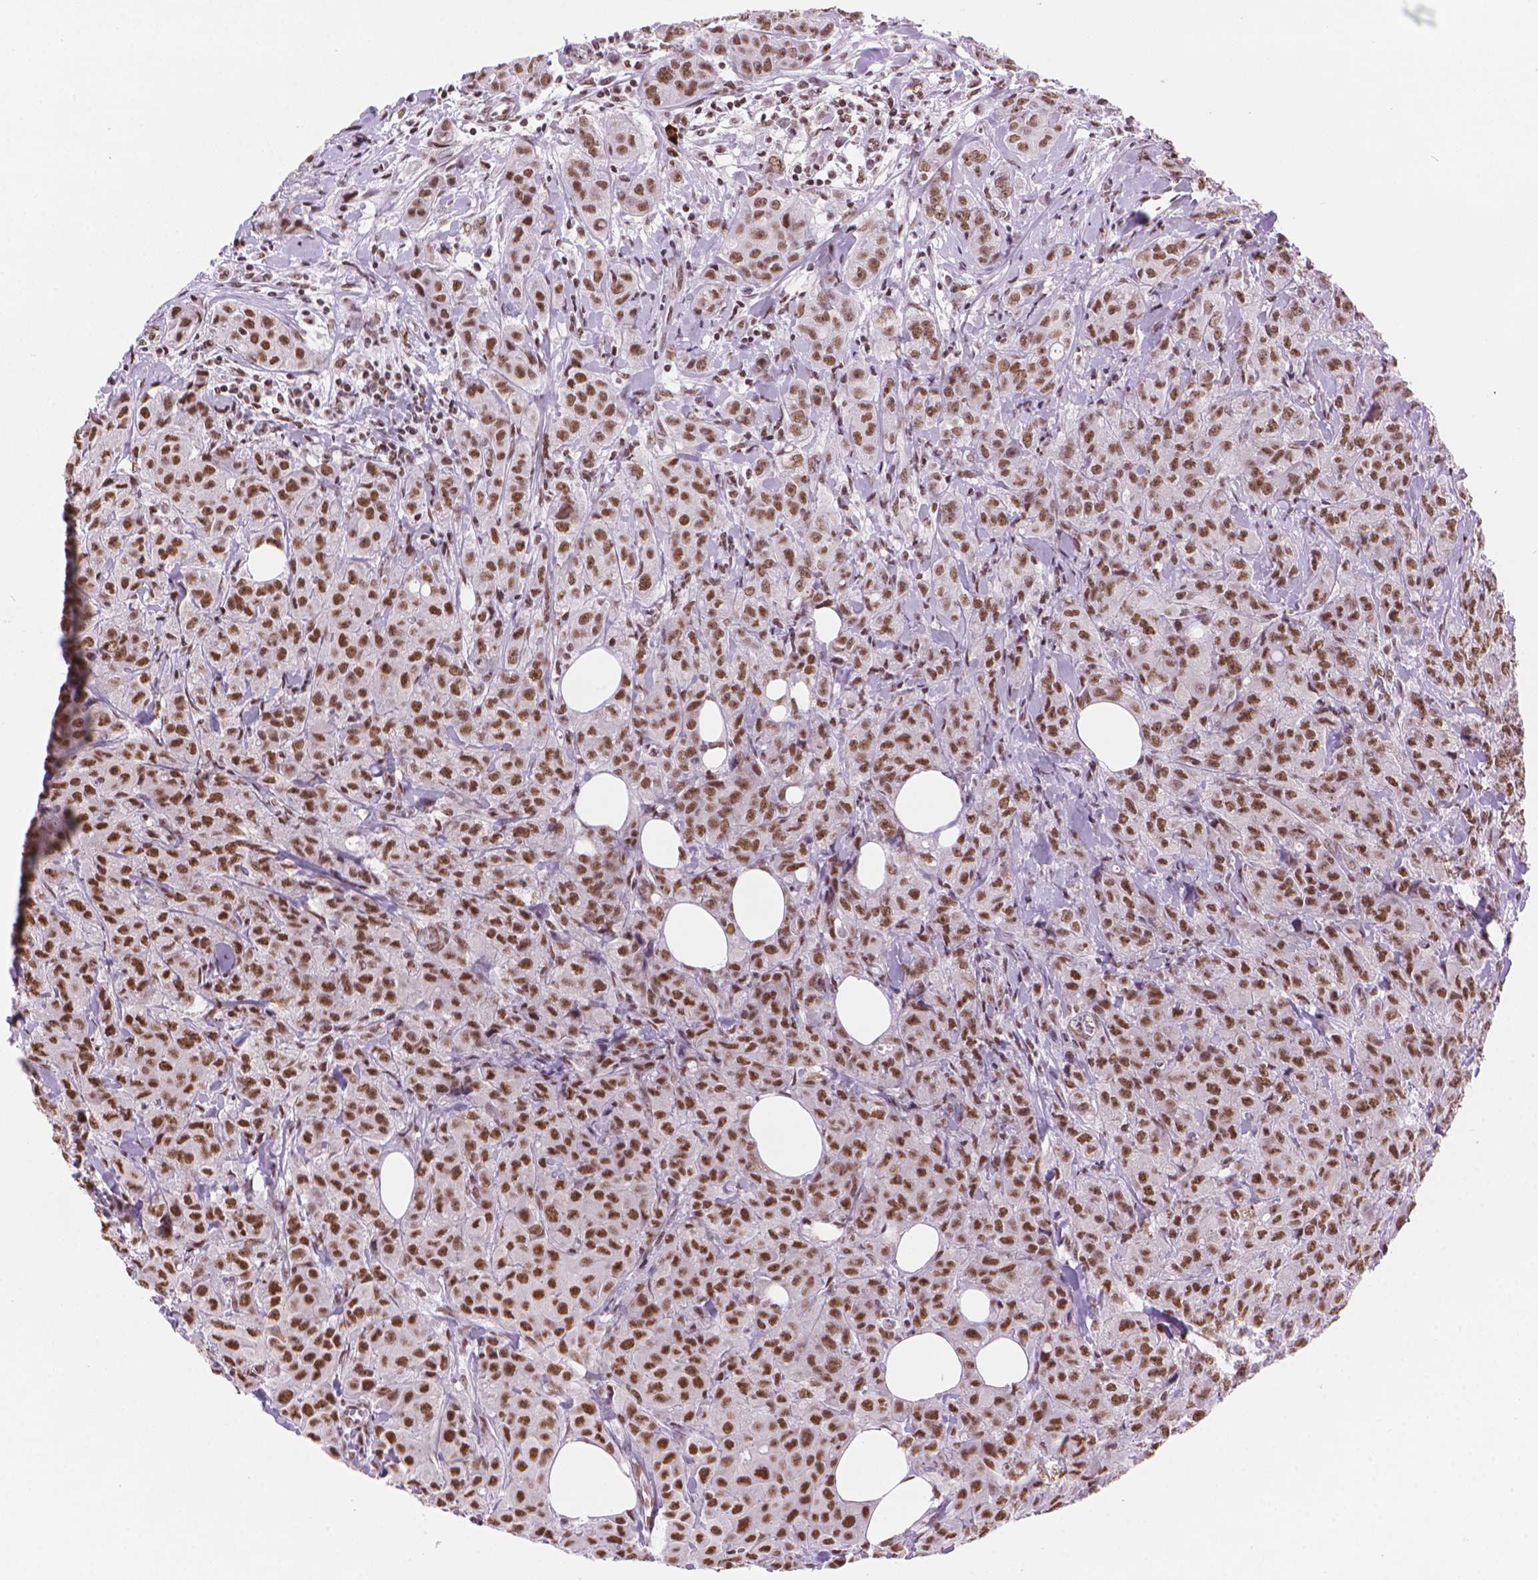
{"staining": {"intensity": "moderate", "quantity": ">75%", "location": "nuclear"}, "tissue": "breast cancer", "cell_type": "Tumor cells", "image_type": "cancer", "snomed": [{"axis": "morphology", "description": "Duct carcinoma"}, {"axis": "topography", "description": "Breast"}], "caption": "A brown stain highlights moderate nuclear expression of a protein in breast cancer tumor cells. (brown staining indicates protein expression, while blue staining denotes nuclei).", "gene": "RPA4", "patient": {"sex": "female", "age": 43}}